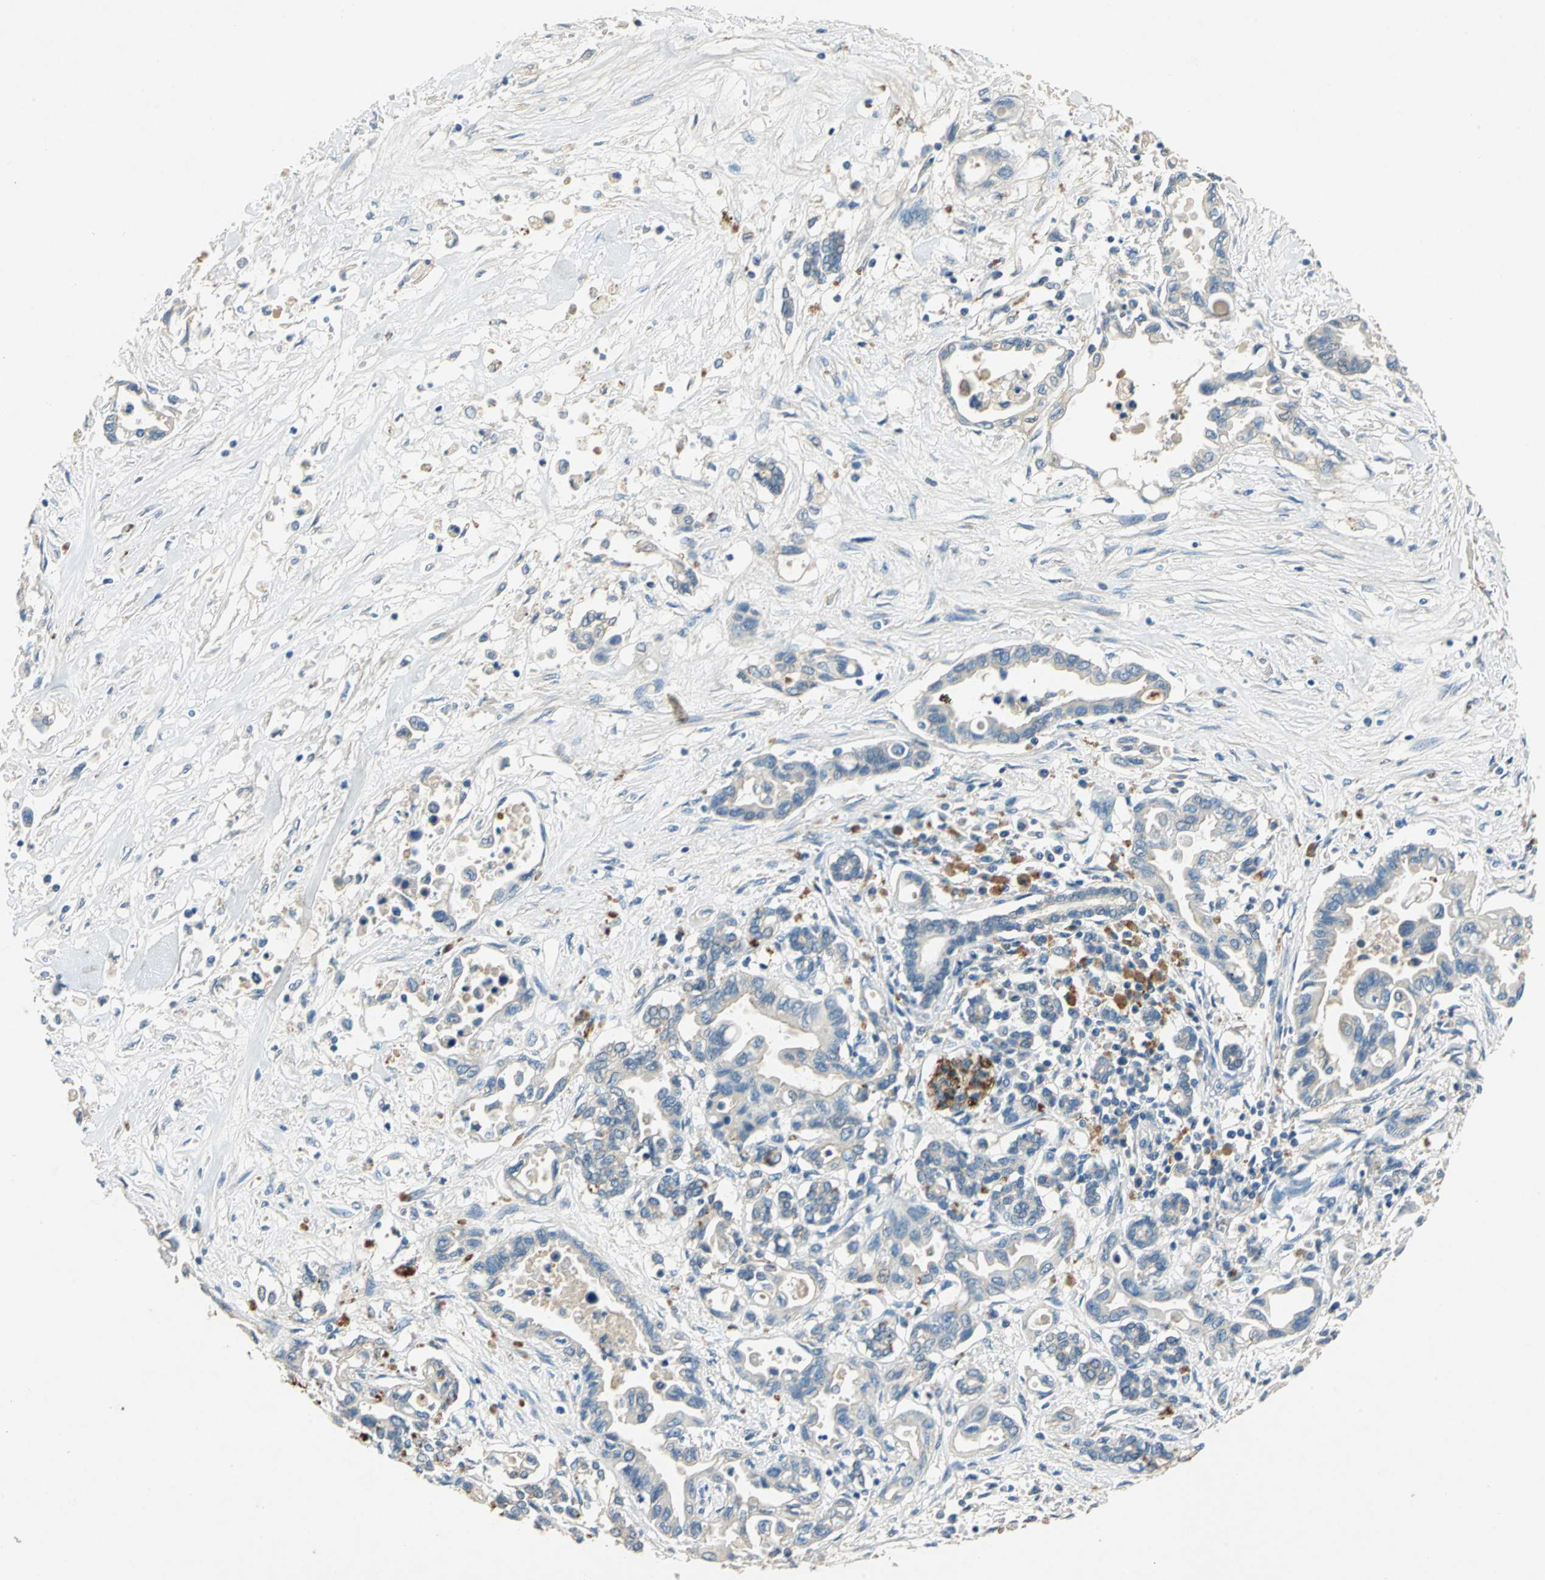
{"staining": {"intensity": "weak", "quantity": ">75%", "location": "cytoplasmic/membranous"}, "tissue": "pancreatic cancer", "cell_type": "Tumor cells", "image_type": "cancer", "snomed": [{"axis": "morphology", "description": "Adenocarcinoma, NOS"}, {"axis": "topography", "description": "Pancreas"}], "caption": "The photomicrograph shows immunohistochemical staining of pancreatic cancer (adenocarcinoma). There is weak cytoplasmic/membranous expression is present in approximately >75% of tumor cells.", "gene": "ADAMTS5", "patient": {"sex": "female", "age": 57}}